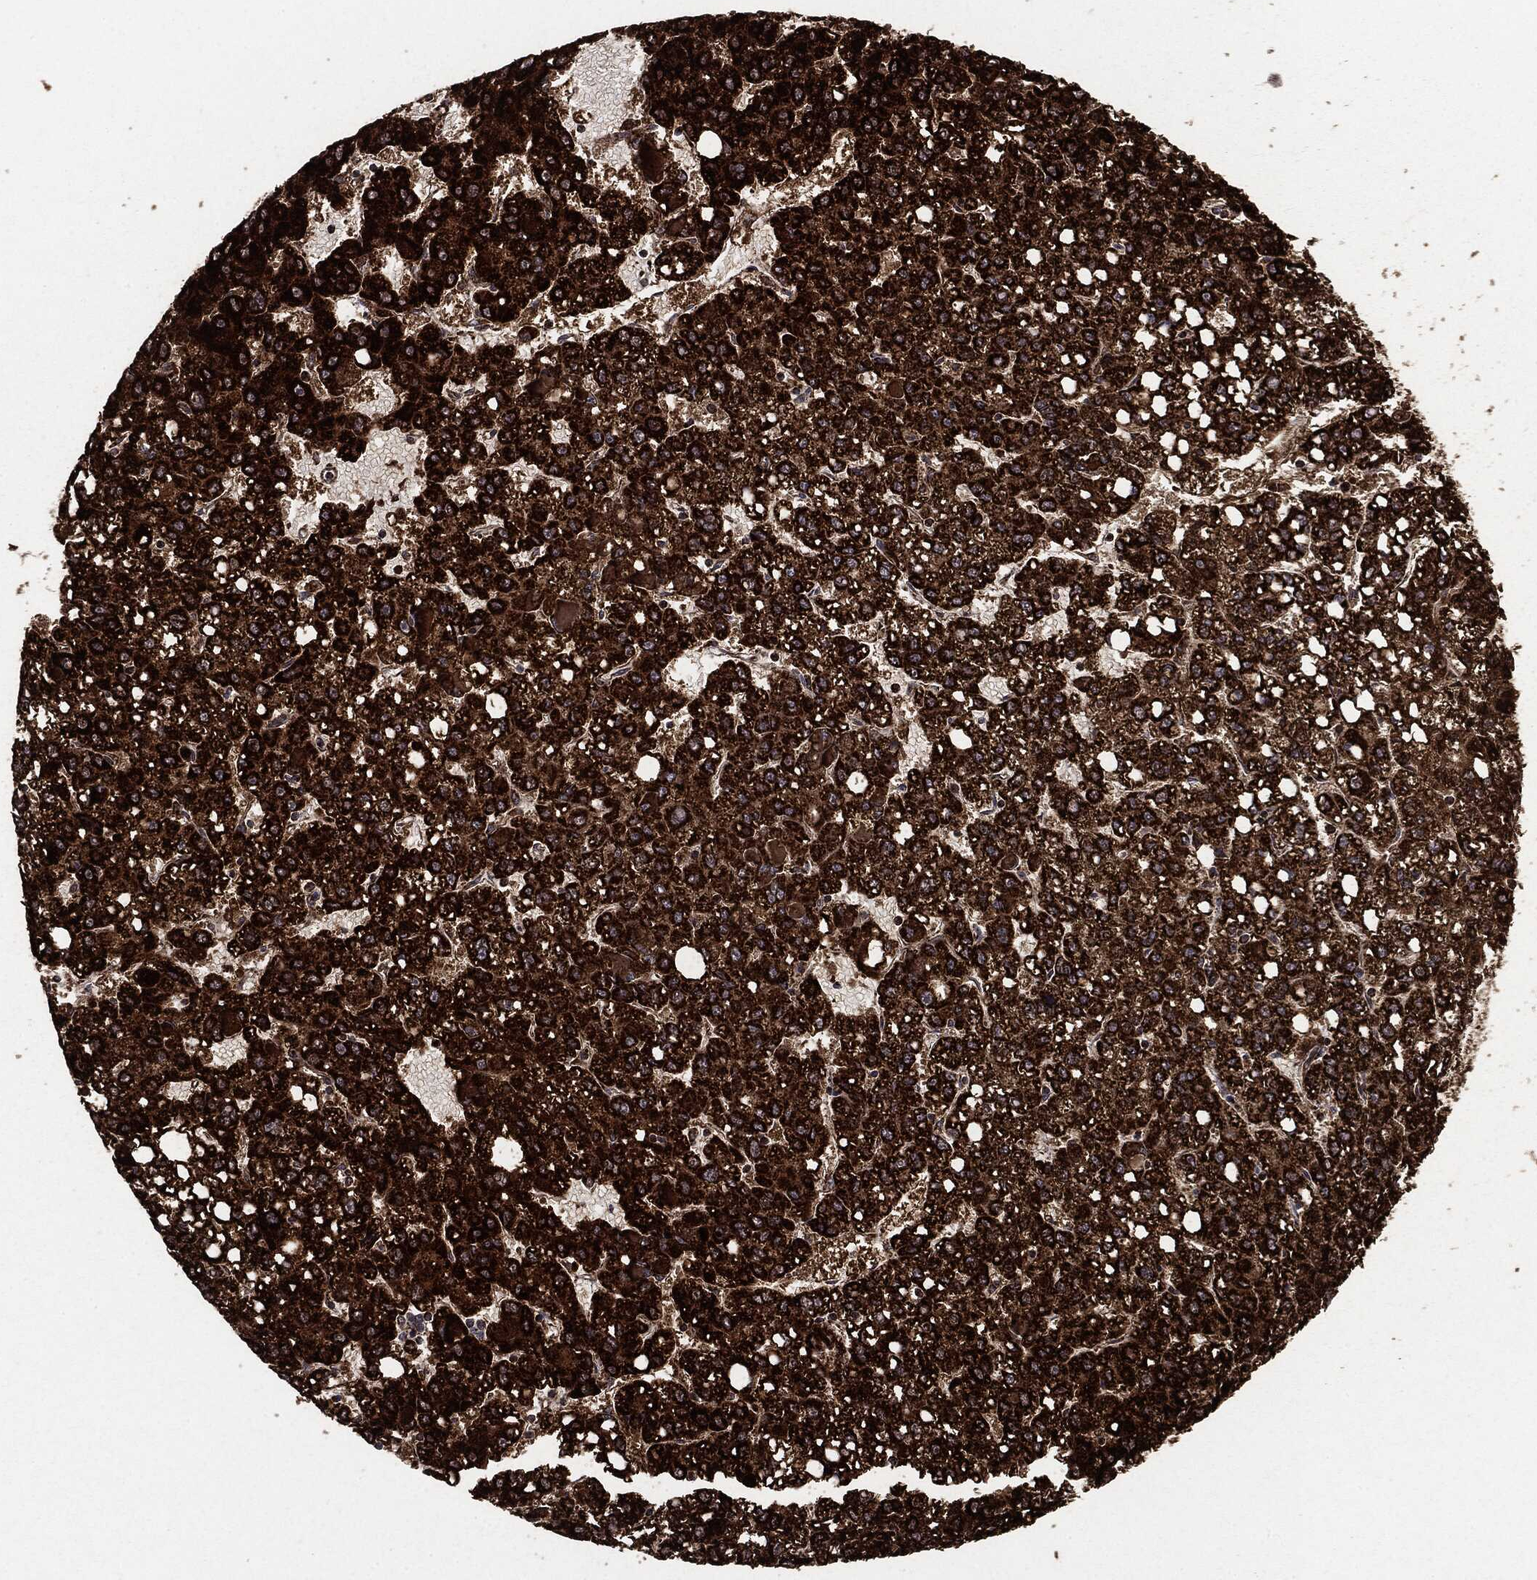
{"staining": {"intensity": "strong", "quantity": ">75%", "location": "cytoplasmic/membranous"}, "tissue": "liver cancer", "cell_type": "Tumor cells", "image_type": "cancer", "snomed": [{"axis": "morphology", "description": "Carcinoma, Hepatocellular, NOS"}, {"axis": "topography", "description": "Liver"}], "caption": "An immunohistochemistry (IHC) photomicrograph of tumor tissue is shown. Protein staining in brown highlights strong cytoplasmic/membranous positivity in hepatocellular carcinoma (liver) within tumor cells.", "gene": "MAP2K1", "patient": {"sex": "female", "age": 82}}